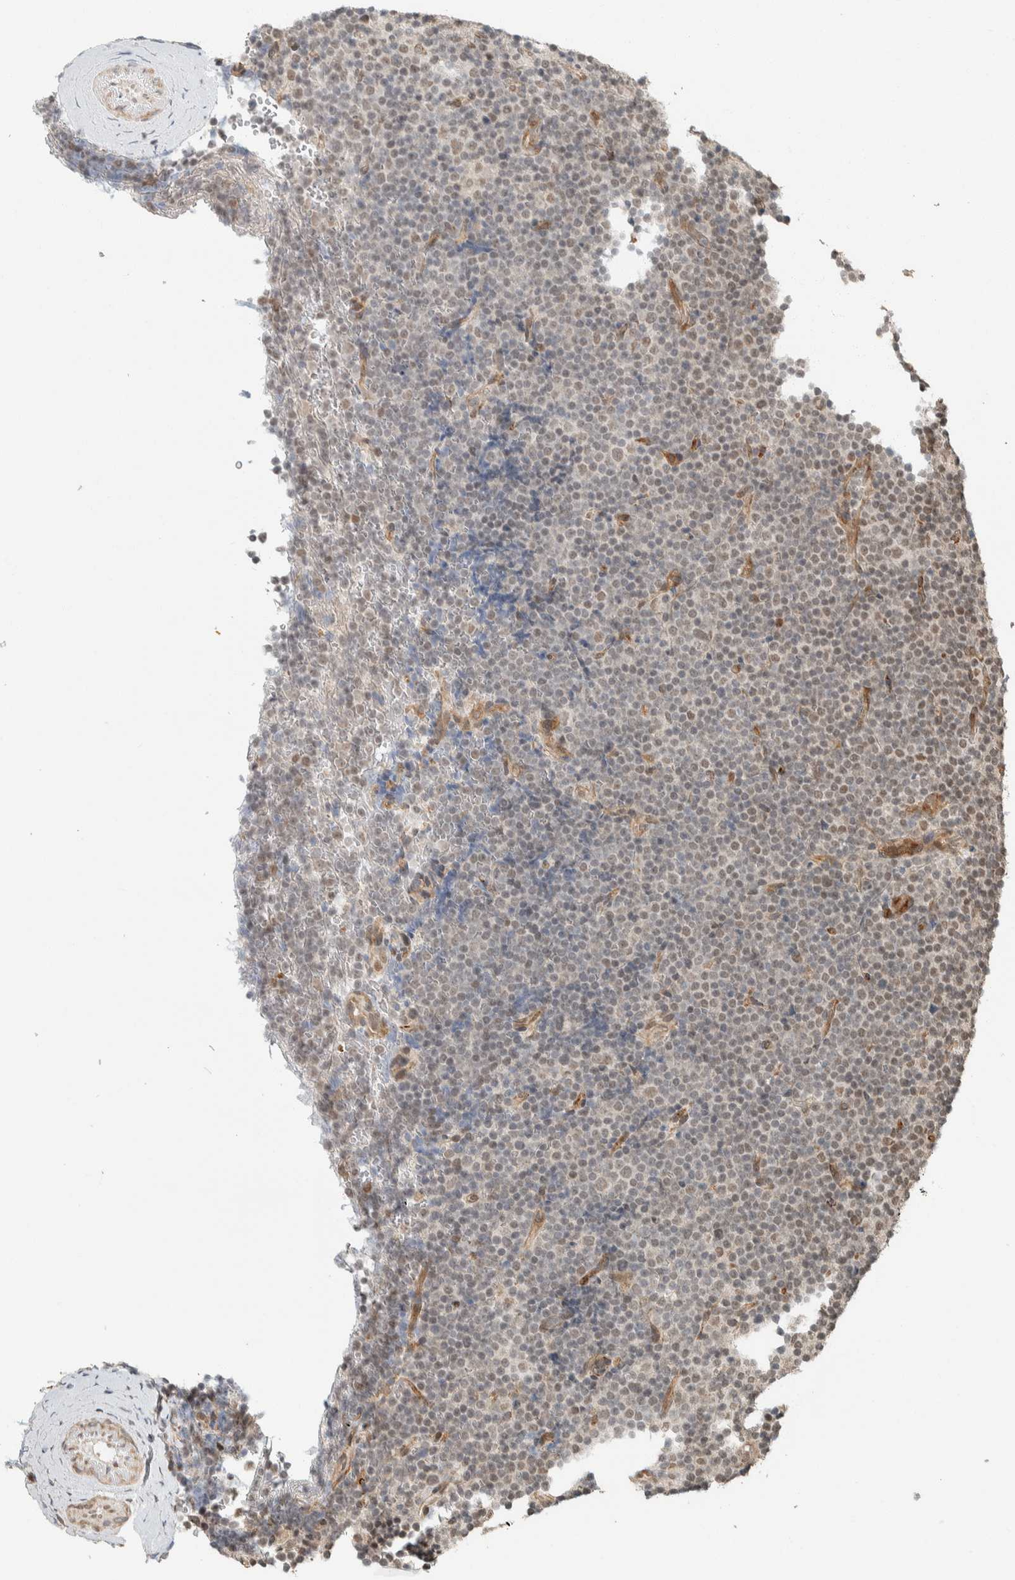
{"staining": {"intensity": "weak", "quantity": ">75%", "location": "nuclear"}, "tissue": "lymphoma", "cell_type": "Tumor cells", "image_type": "cancer", "snomed": [{"axis": "morphology", "description": "Malignant lymphoma, non-Hodgkin's type, Low grade"}, {"axis": "topography", "description": "Lymph node"}], "caption": "The image displays immunohistochemical staining of malignant lymphoma, non-Hodgkin's type (low-grade). There is weak nuclear staining is present in approximately >75% of tumor cells. Nuclei are stained in blue.", "gene": "ZBTB2", "patient": {"sex": "female", "age": 67}}